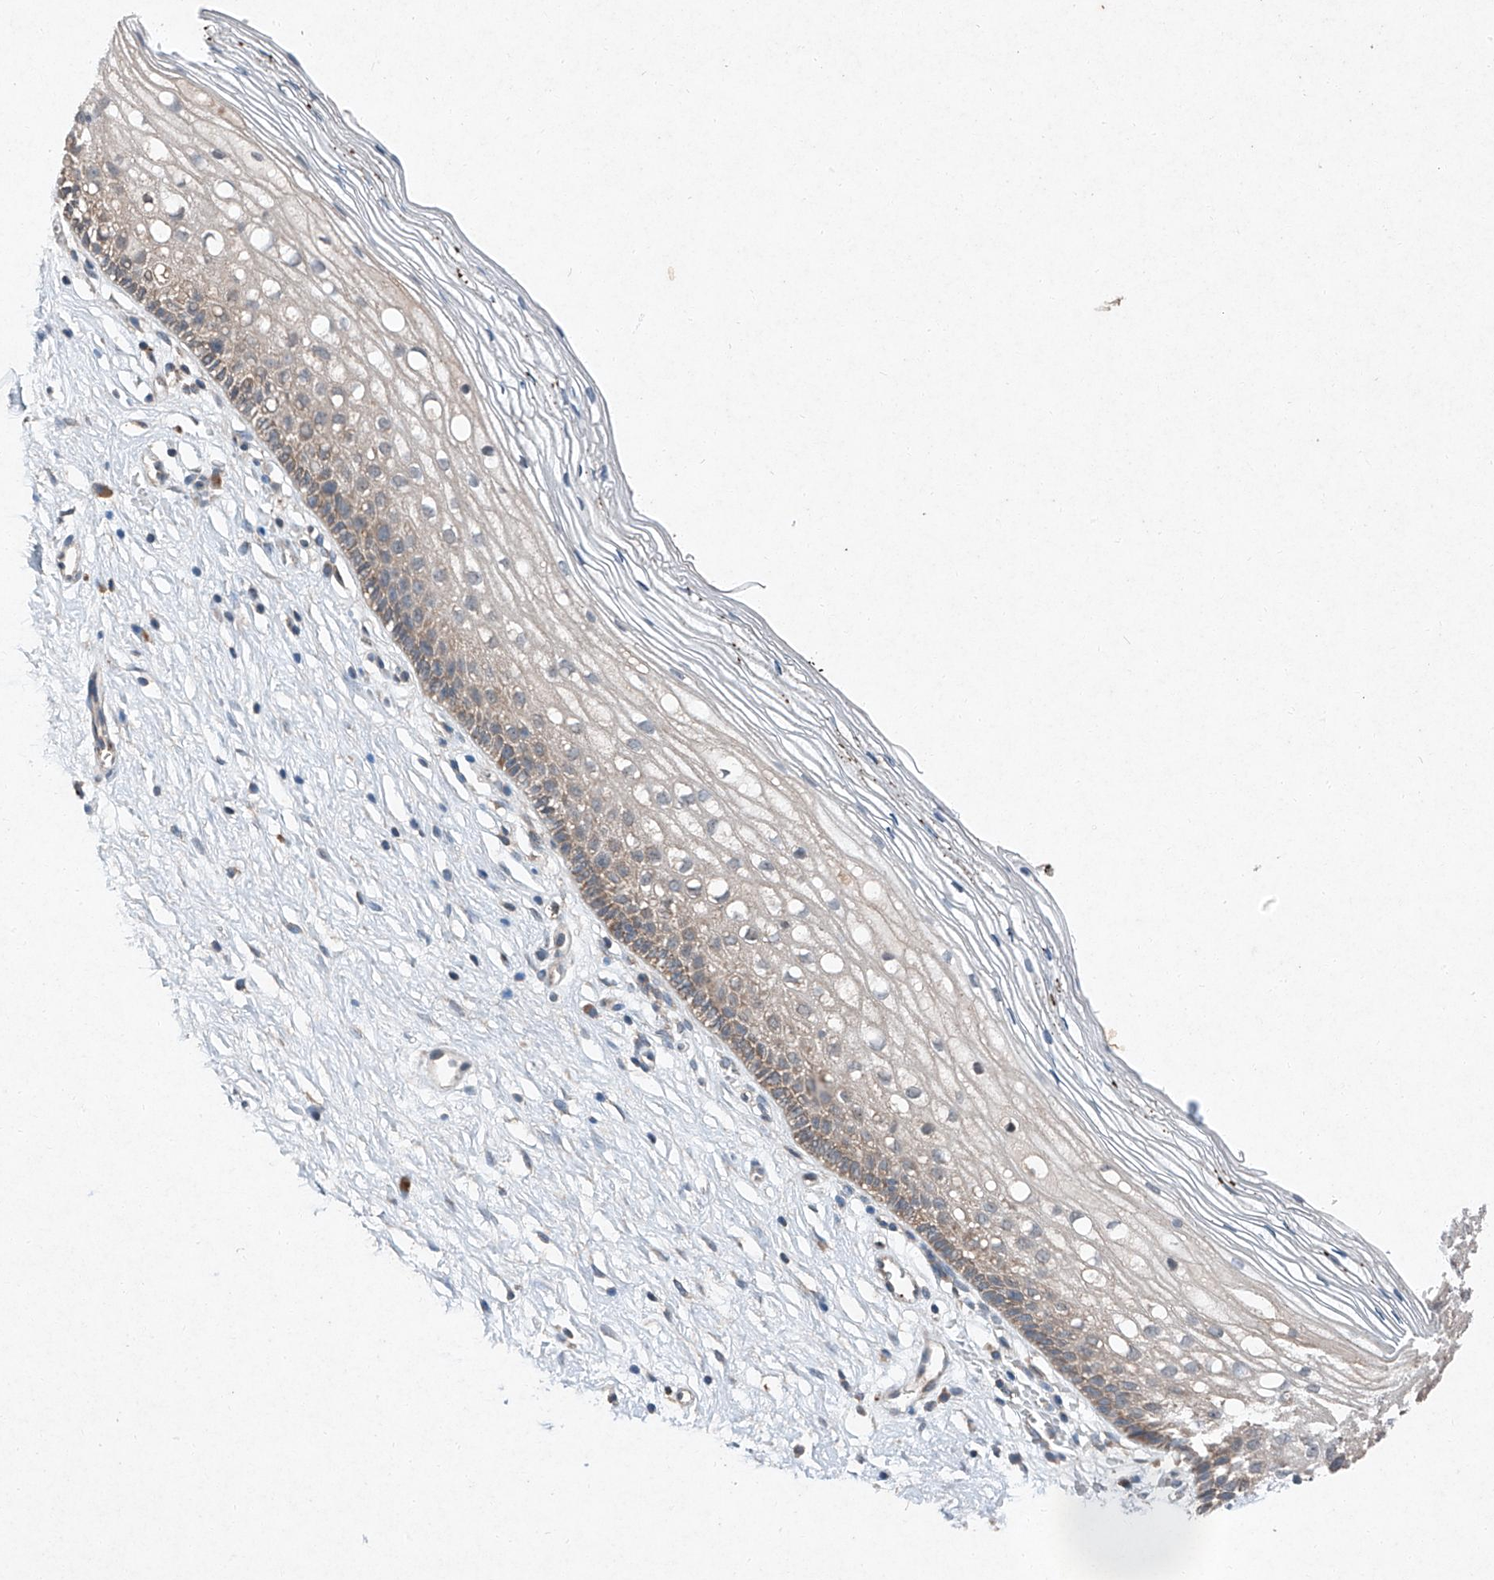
{"staining": {"intensity": "negative", "quantity": "none", "location": "none"}, "tissue": "cervix", "cell_type": "Glandular cells", "image_type": "normal", "snomed": [{"axis": "morphology", "description": "Normal tissue, NOS"}, {"axis": "topography", "description": "Cervix"}], "caption": "A high-resolution micrograph shows immunohistochemistry staining of benign cervix, which shows no significant expression in glandular cells.", "gene": "RUSC1", "patient": {"sex": "female", "age": 27}}